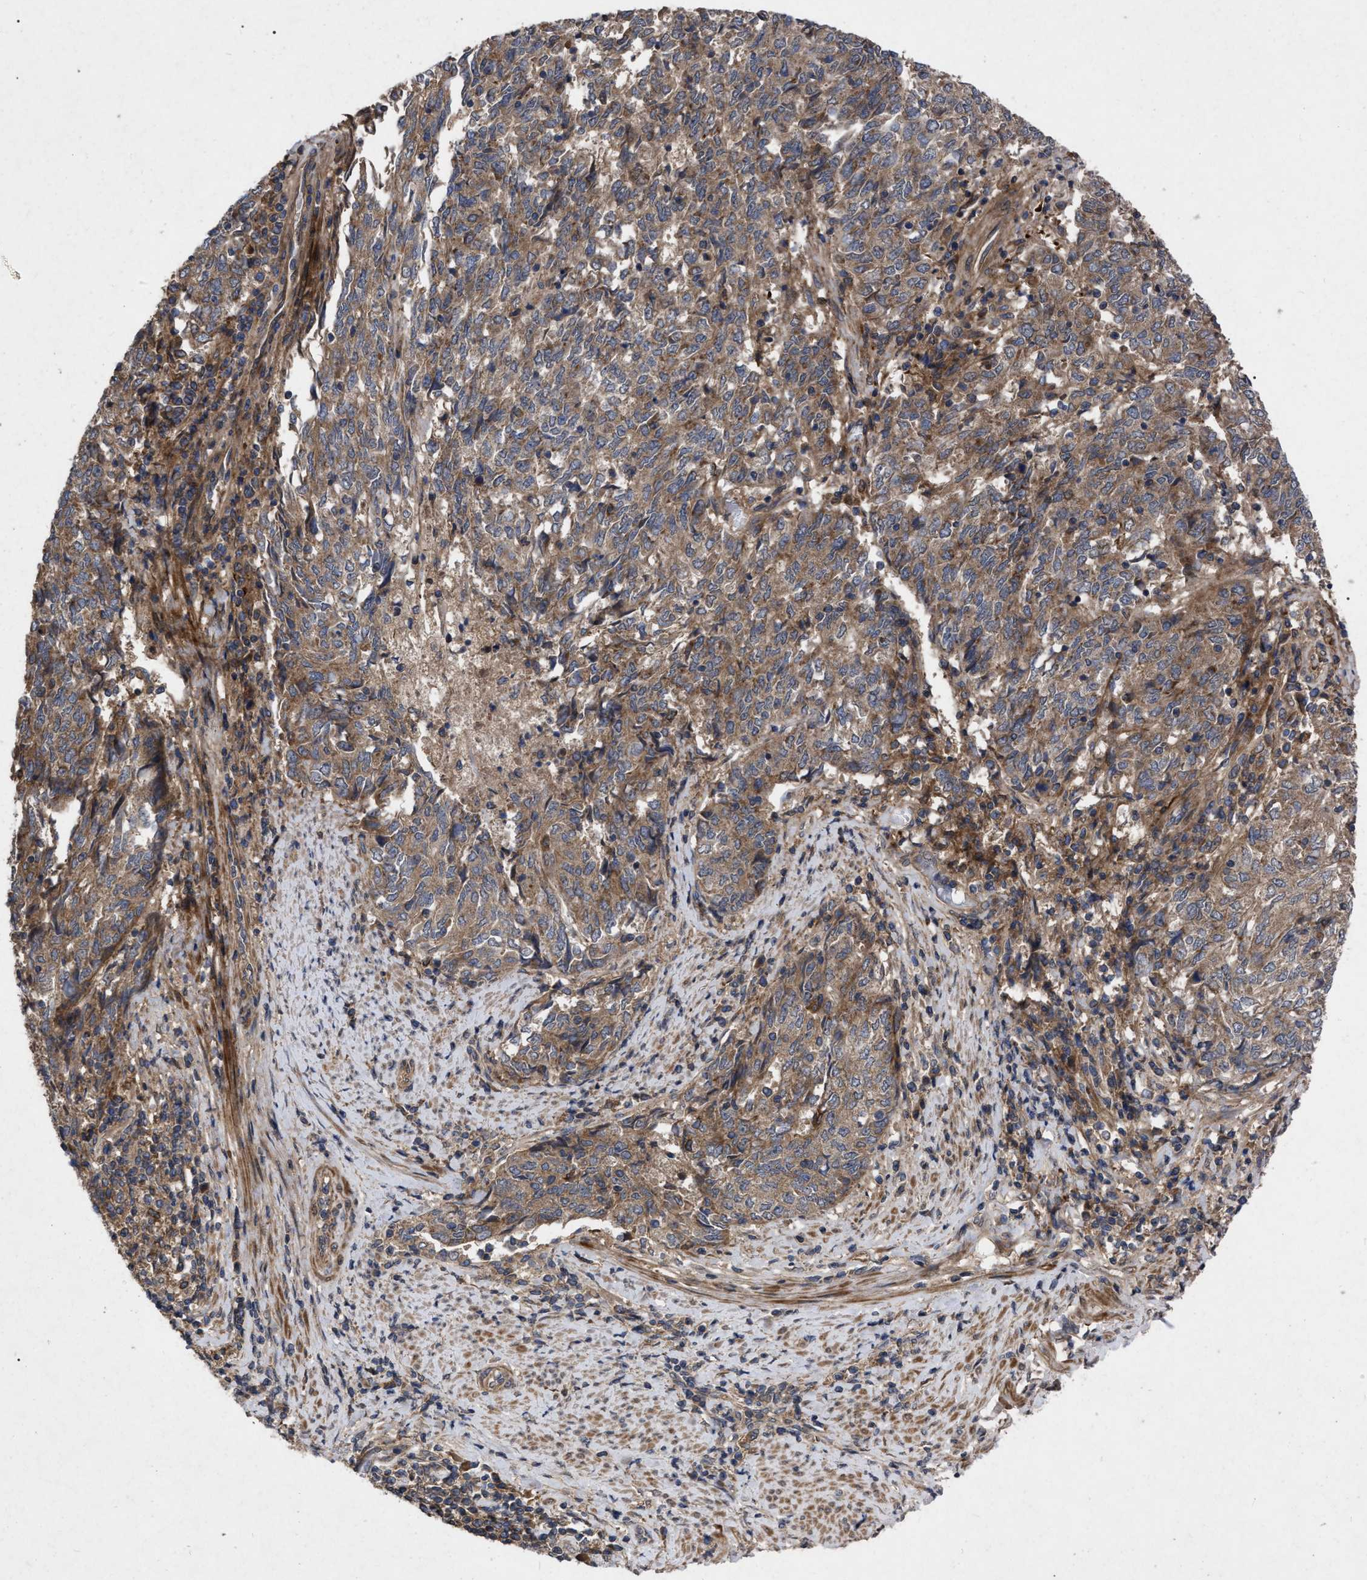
{"staining": {"intensity": "moderate", "quantity": ">75%", "location": "cytoplasmic/membranous"}, "tissue": "endometrial cancer", "cell_type": "Tumor cells", "image_type": "cancer", "snomed": [{"axis": "morphology", "description": "Adenocarcinoma, NOS"}, {"axis": "topography", "description": "Endometrium"}], "caption": "Immunohistochemistry of human endometrial cancer demonstrates medium levels of moderate cytoplasmic/membranous staining in approximately >75% of tumor cells.", "gene": "CDKN2C", "patient": {"sex": "female", "age": 80}}